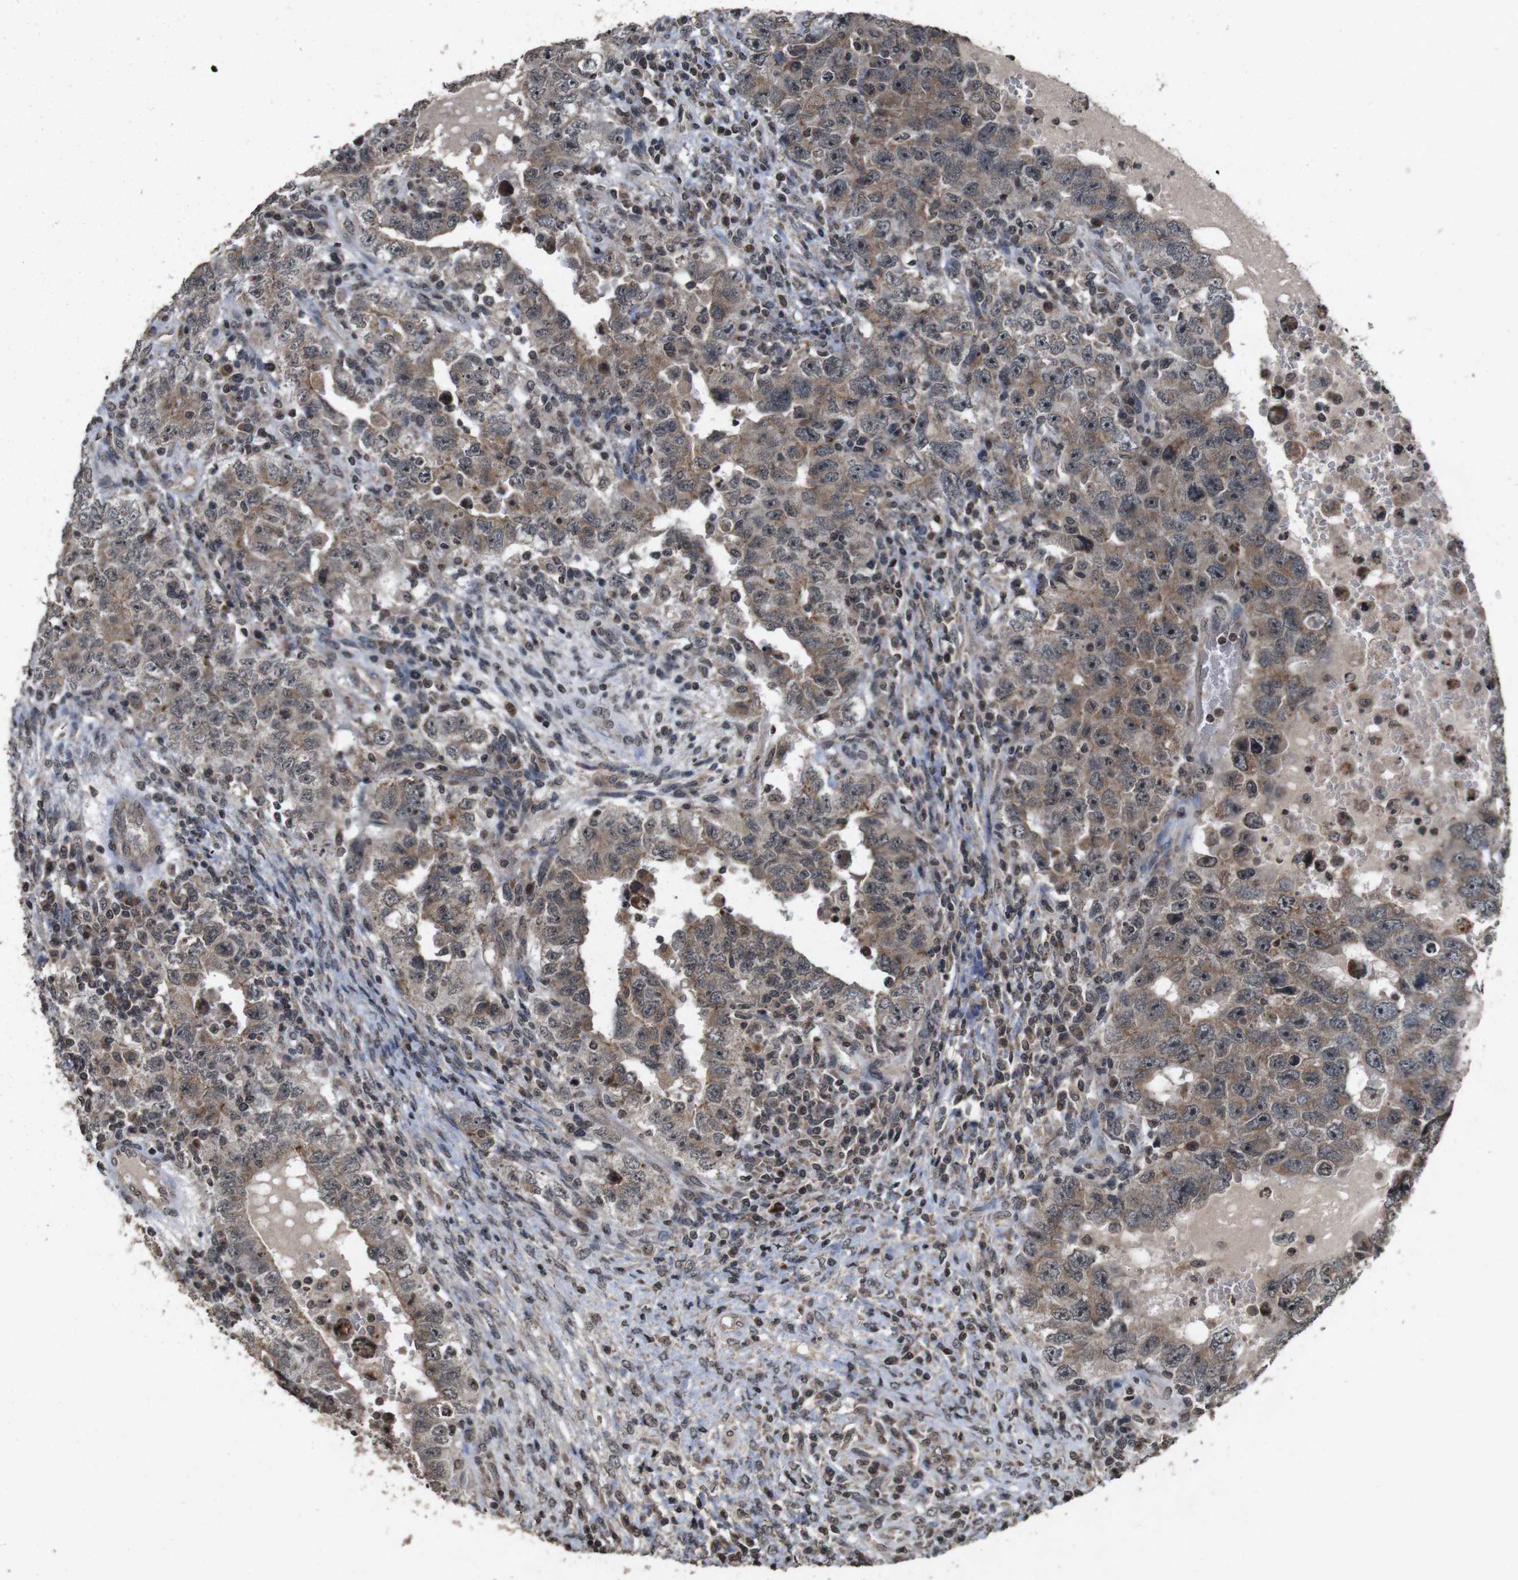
{"staining": {"intensity": "moderate", "quantity": "25%-75%", "location": "cytoplasmic/membranous,nuclear"}, "tissue": "testis cancer", "cell_type": "Tumor cells", "image_type": "cancer", "snomed": [{"axis": "morphology", "description": "Carcinoma, Embryonal, NOS"}, {"axis": "topography", "description": "Testis"}], "caption": "Immunohistochemistry image of neoplastic tissue: human testis cancer stained using immunohistochemistry (IHC) displays medium levels of moderate protein expression localized specifically in the cytoplasmic/membranous and nuclear of tumor cells, appearing as a cytoplasmic/membranous and nuclear brown color.", "gene": "SORL1", "patient": {"sex": "male", "age": 26}}